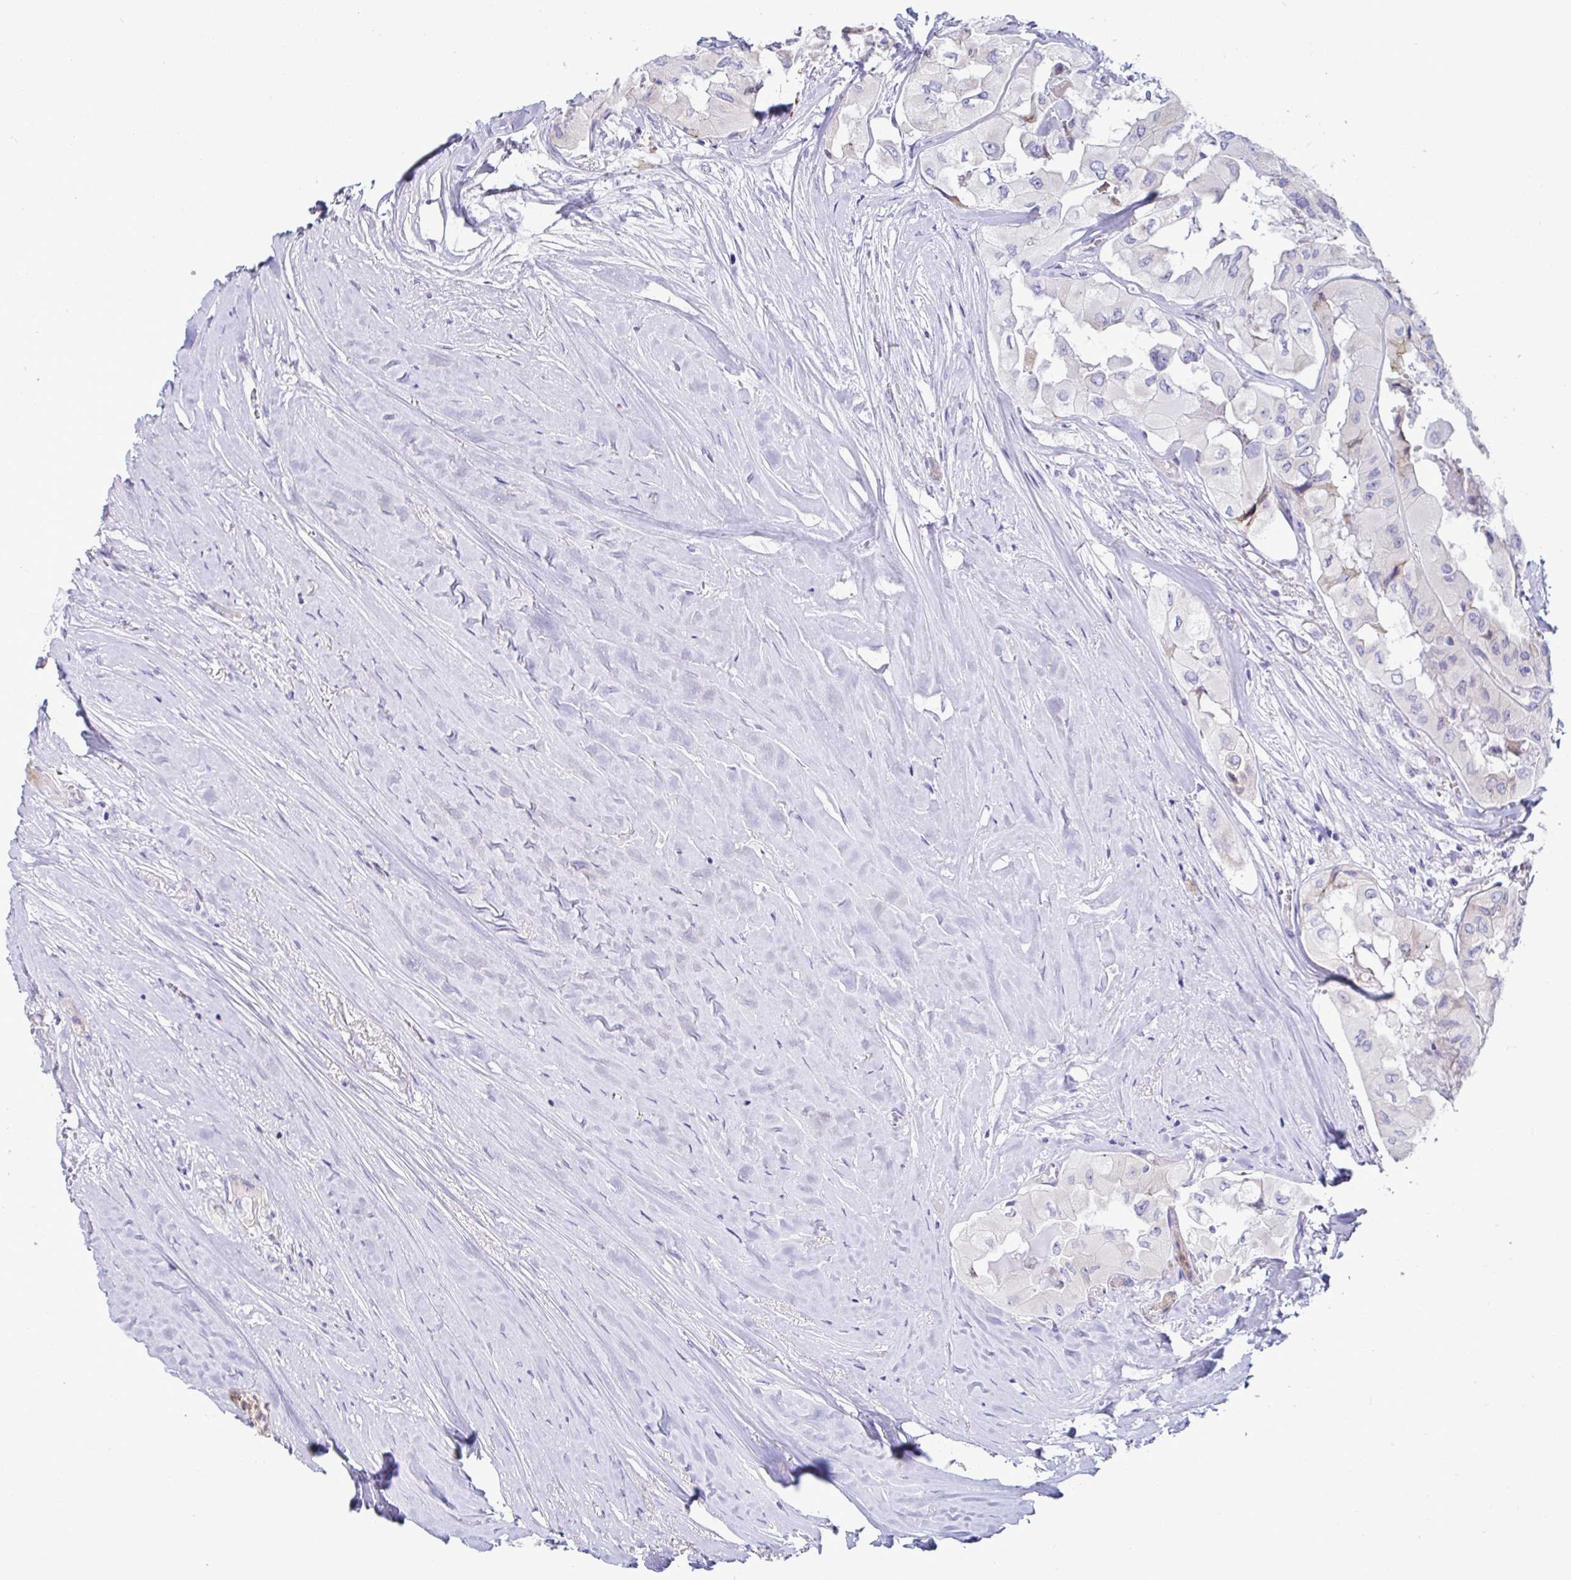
{"staining": {"intensity": "negative", "quantity": "none", "location": "none"}, "tissue": "thyroid cancer", "cell_type": "Tumor cells", "image_type": "cancer", "snomed": [{"axis": "morphology", "description": "Normal tissue, NOS"}, {"axis": "morphology", "description": "Papillary adenocarcinoma, NOS"}, {"axis": "topography", "description": "Thyroid gland"}], "caption": "The immunohistochemistry photomicrograph has no significant staining in tumor cells of thyroid cancer (papillary adenocarcinoma) tissue. (Immunohistochemistry, brightfield microscopy, high magnification).", "gene": "TFPI2", "patient": {"sex": "female", "age": 59}}